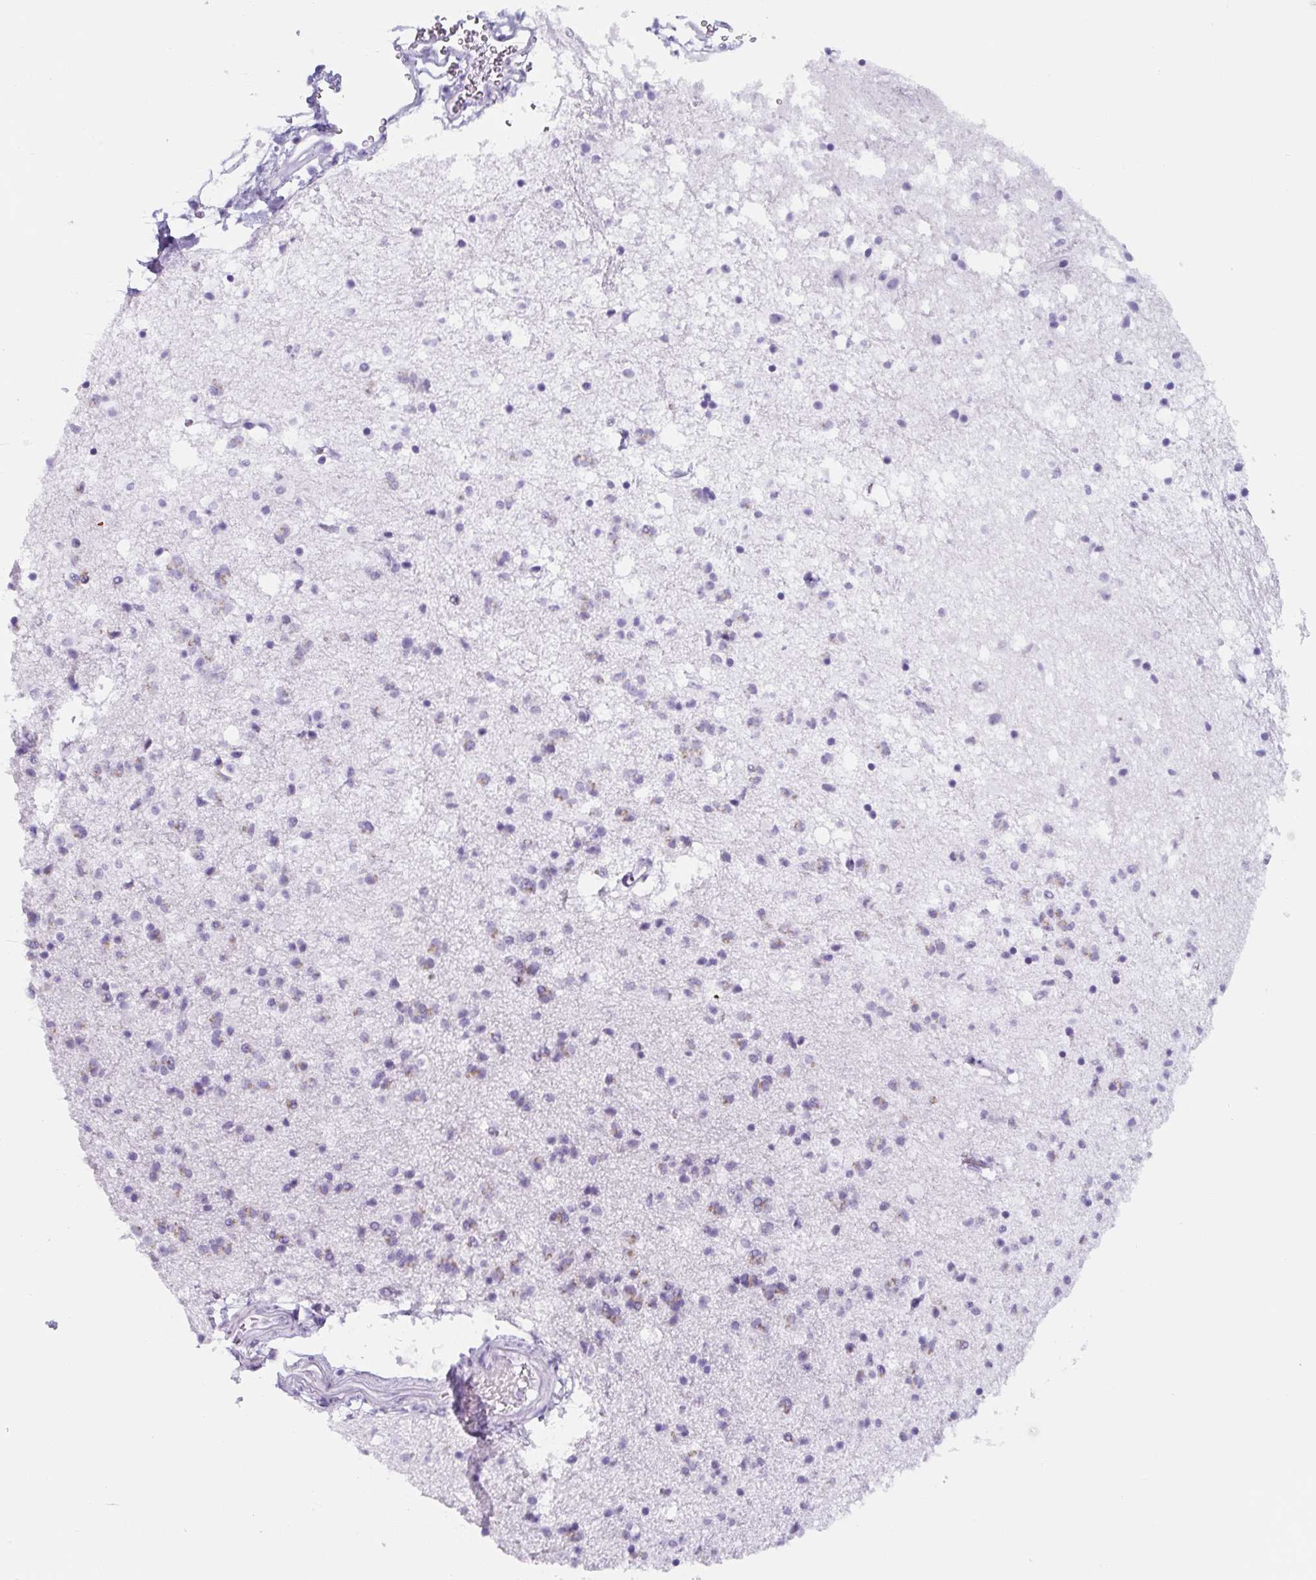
{"staining": {"intensity": "negative", "quantity": "none", "location": "none"}, "tissue": "caudate", "cell_type": "Glial cells", "image_type": "normal", "snomed": [{"axis": "morphology", "description": "Normal tissue, NOS"}, {"axis": "topography", "description": "Lateral ventricle wall"}], "caption": "Immunohistochemistry (IHC) photomicrograph of unremarkable human caudate stained for a protein (brown), which displays no expression in glial cells. (Stains: DAB (3,3'-diaminobenzidine) IHC with hematoxylin counter stain, Microscopy: brightfield microscopy at high magnification).", "gene": "TNFRSF8", "patient": {"sex": "male", "age": 58}}